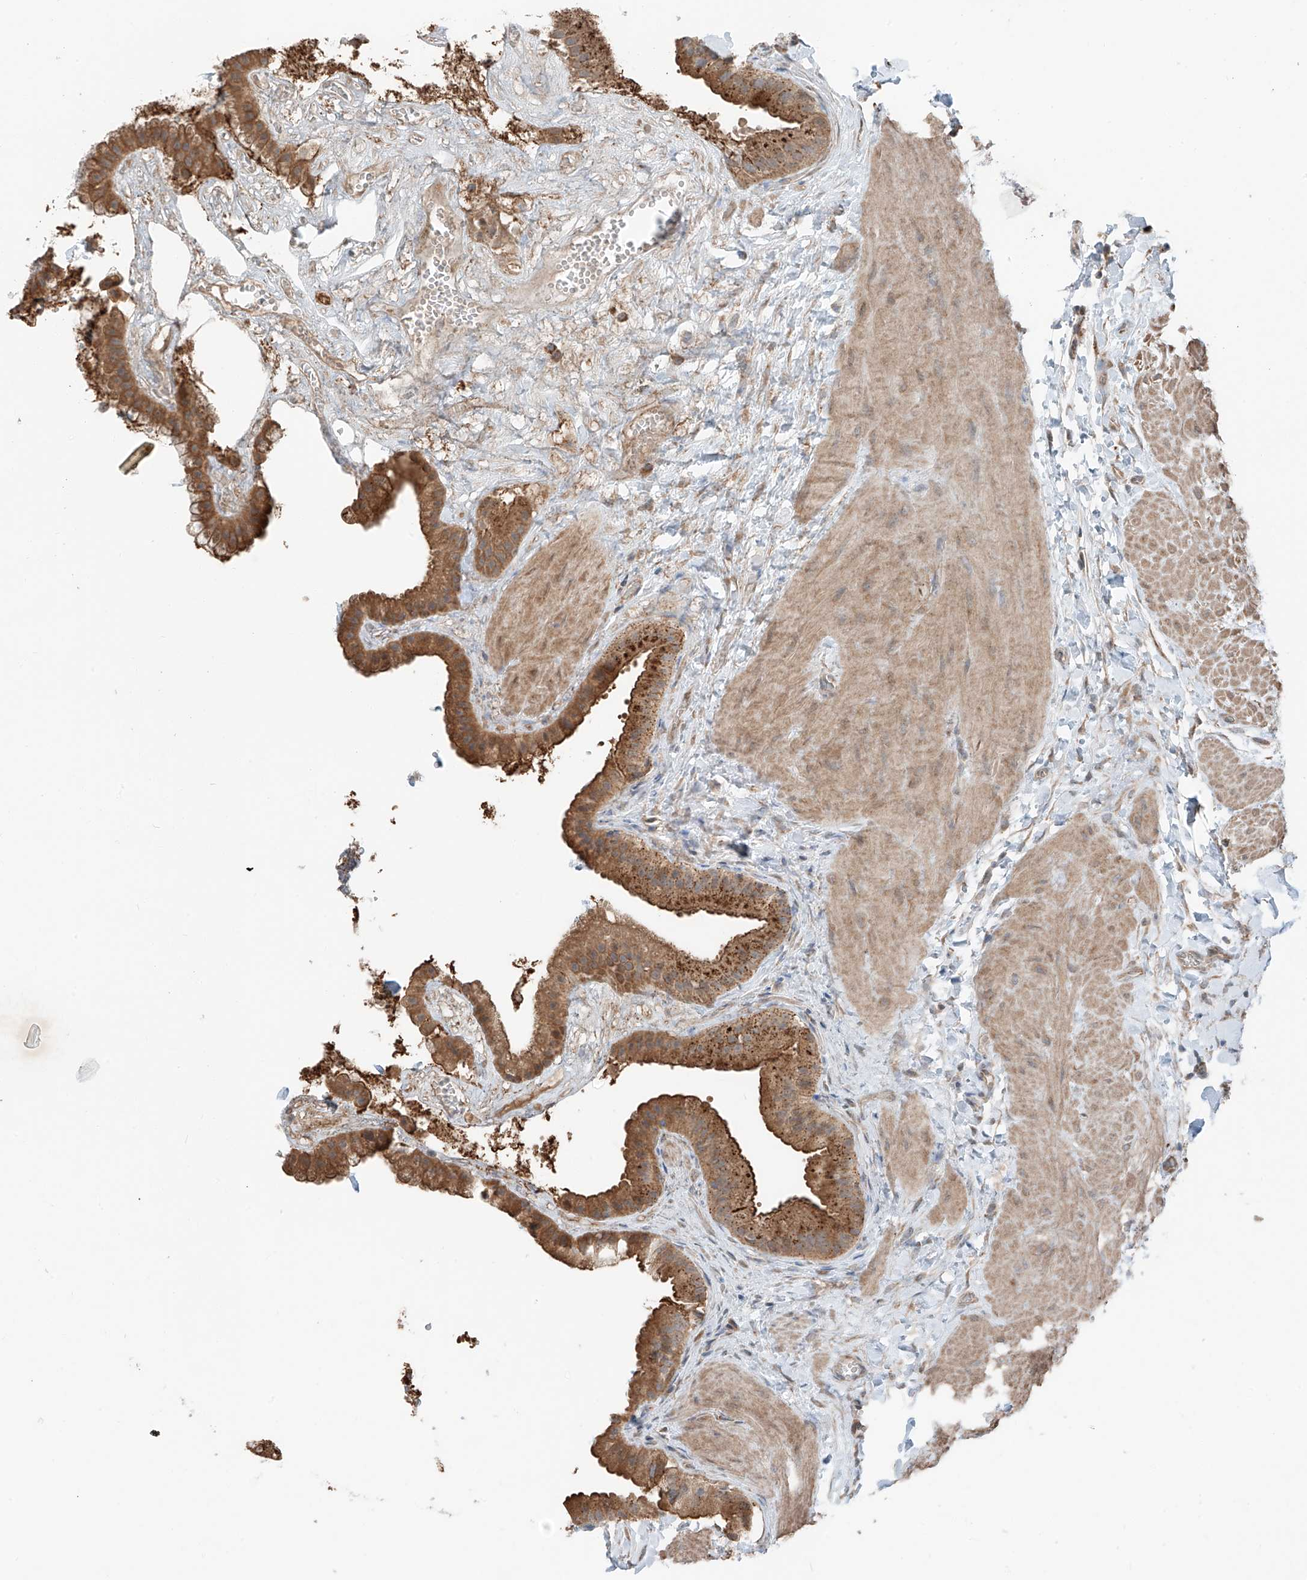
{"staining": {"intensity": "moderate", "quantity": ">75%", "location": "cytoplasmic/membranous"}, "tissue": "gallbladder", "cell_type": "Glandular cells", "image_type": "normal", "snomed": [{"axis": "morphology", "description": "Normal tissue, NOS"}, {"axis": "topography", "description": "Gallbladder"}], "caption": "This is a photomicrograph of immunohistochemistry (IHC) staining of normal gallbladder, which shows moderate staining in the cytoplasmic/membranous of glandular cells.", "gene": "CEP162", "patient": {"sex": "male", "age": 55}}